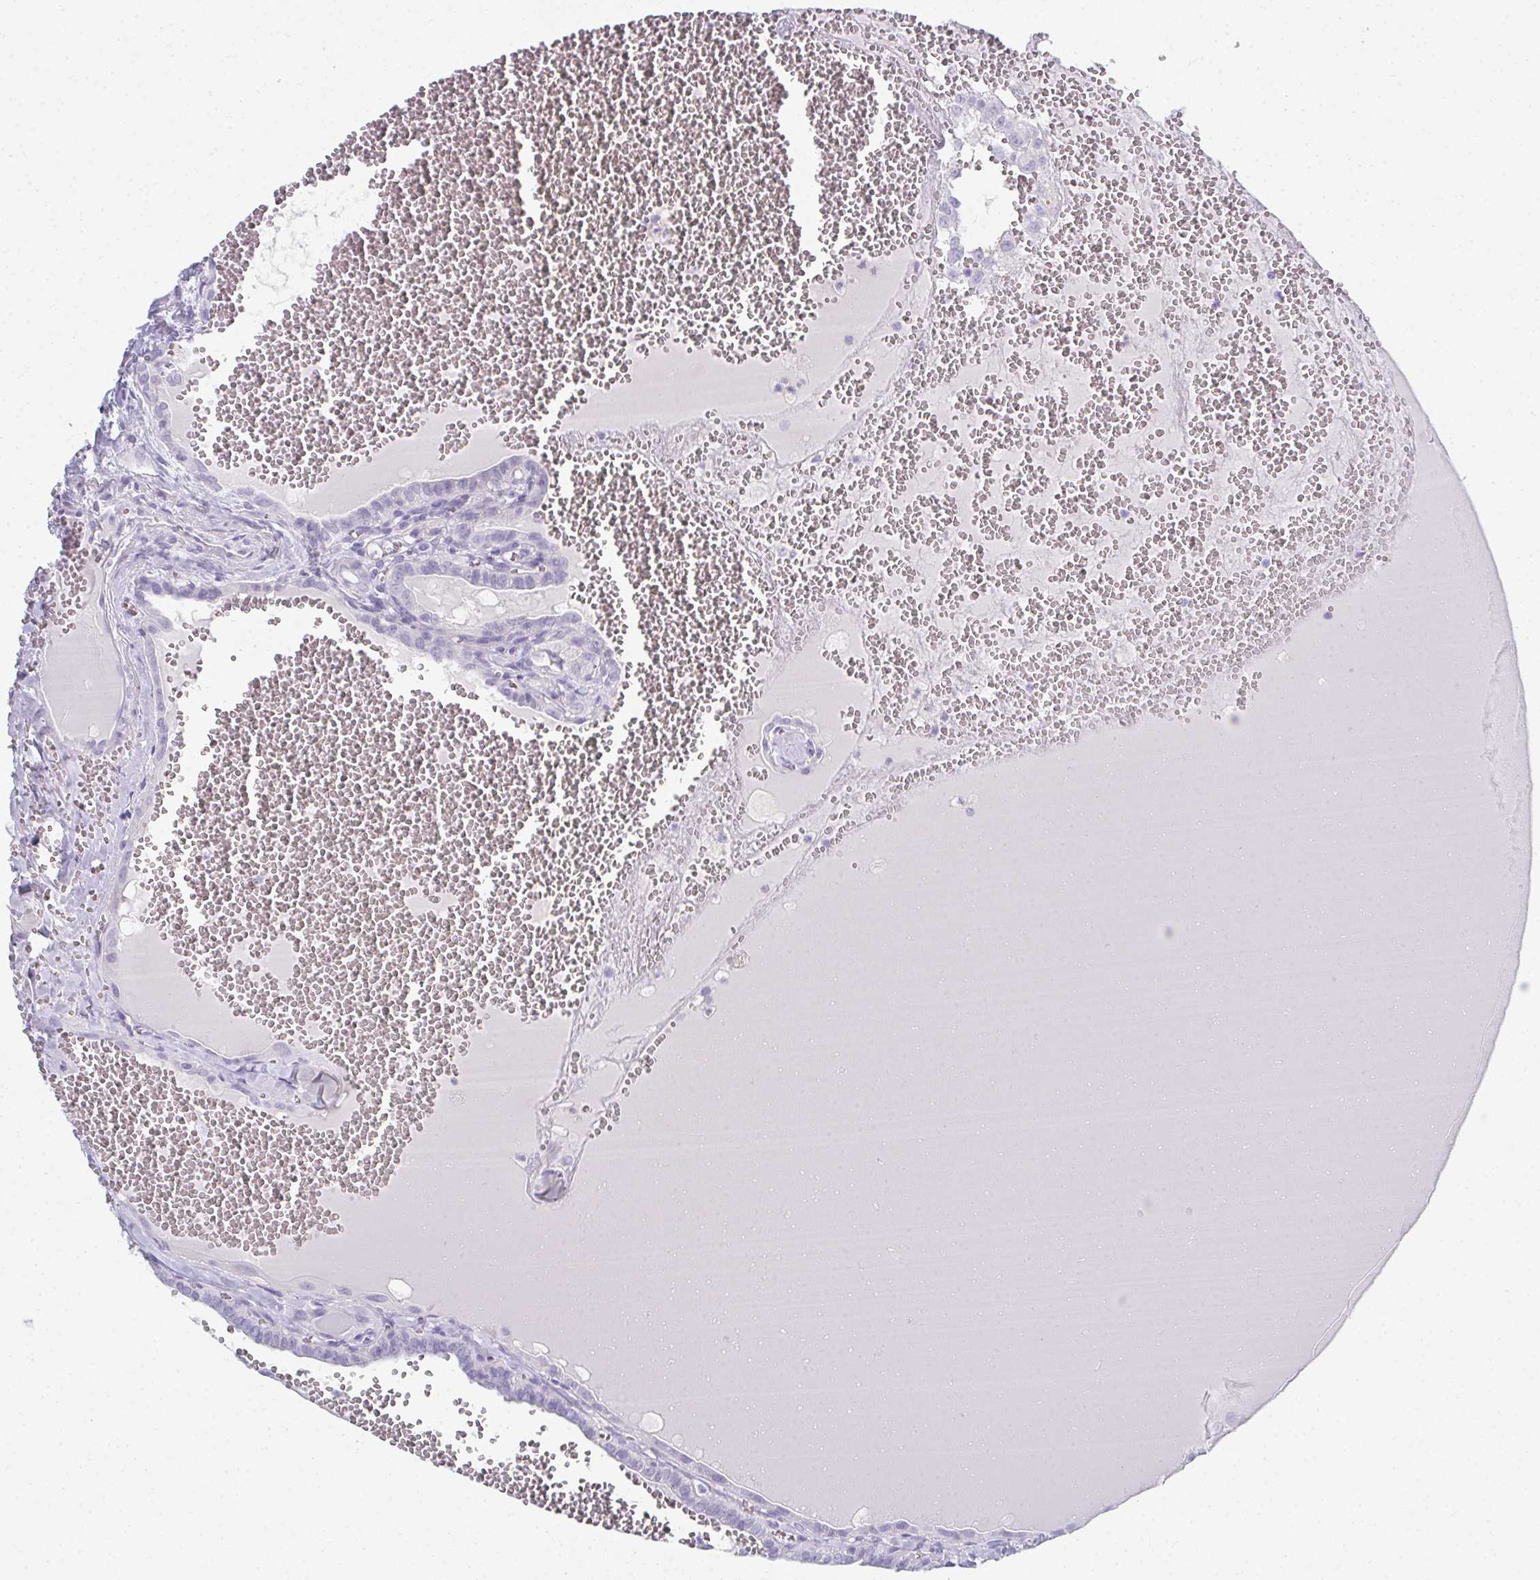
{"staining": {"intensity": "negative", "quantity": "none", "location": "none"}, "tissue": "thyroid cancer", "cell_type": "Tumor cells", "image_type": "cancer", "snomed": [{"axis": "morphology", "description": "Papillary adenocarcinoma, NOS"}, {"axis": "topography", "description": "Thyroid gland"}], "caption": "Tumor cells are negative for protein expression in human thyroid cancer.", "gene": "SYCP1", "patient": {"sex": "female", "age": 21}}